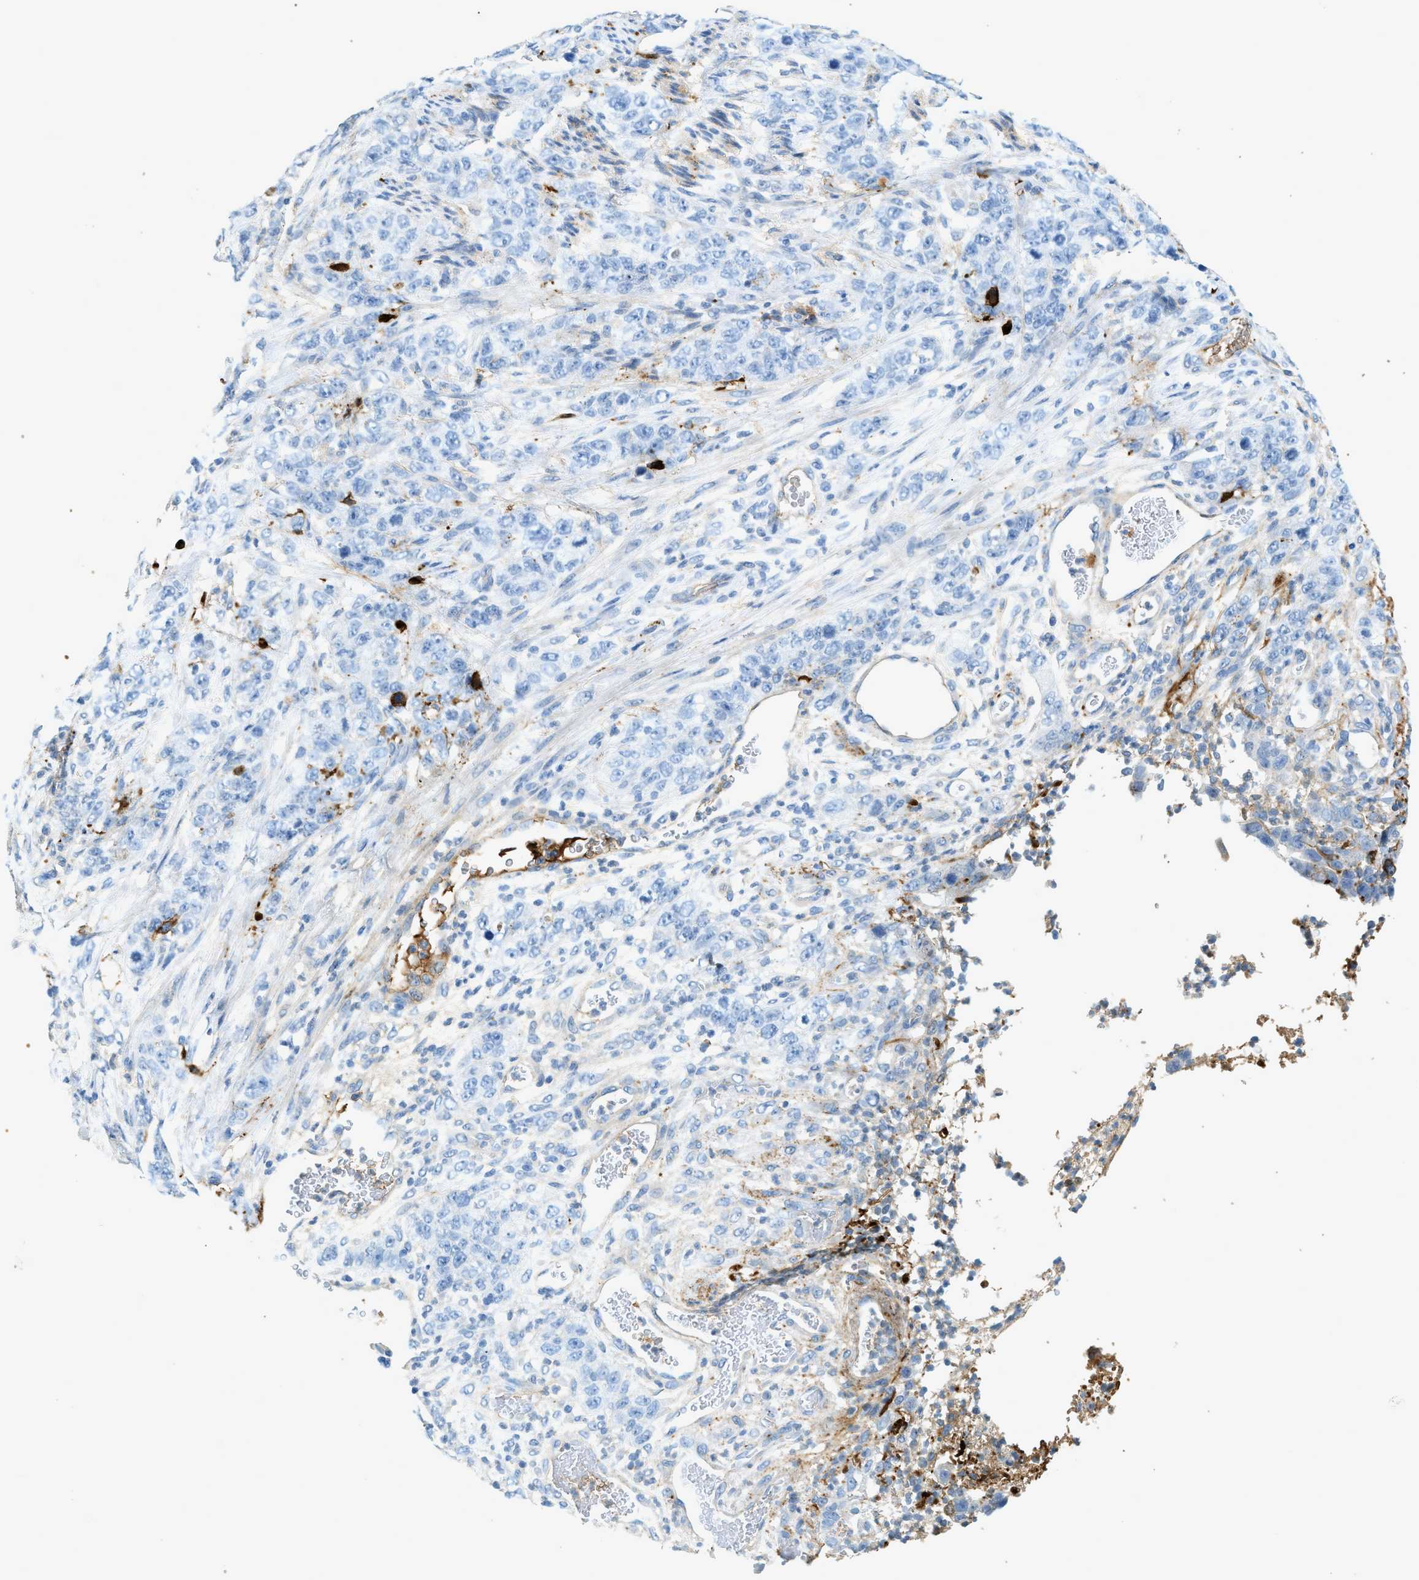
{"staining": {"intensity": "negative", "quantity": "none", "location": "none"}, "tissue": "stomach cancer", "cell_type": "Tumor cells", "image_type": "cancer", "snomed": [{"axis": "morphology", "description": "Adenocarcinoma, NOS"}, {"axis": "topography", "description": "Stomach"}], "caption": "DAB (3,3'-diaminobenzidine) immunohistochemical staining of human adenocarcinoma (stomach) displays no significant positivity in tumor cells.", "gene": "F2", "patient": {"sex": "male", "age": 48}}